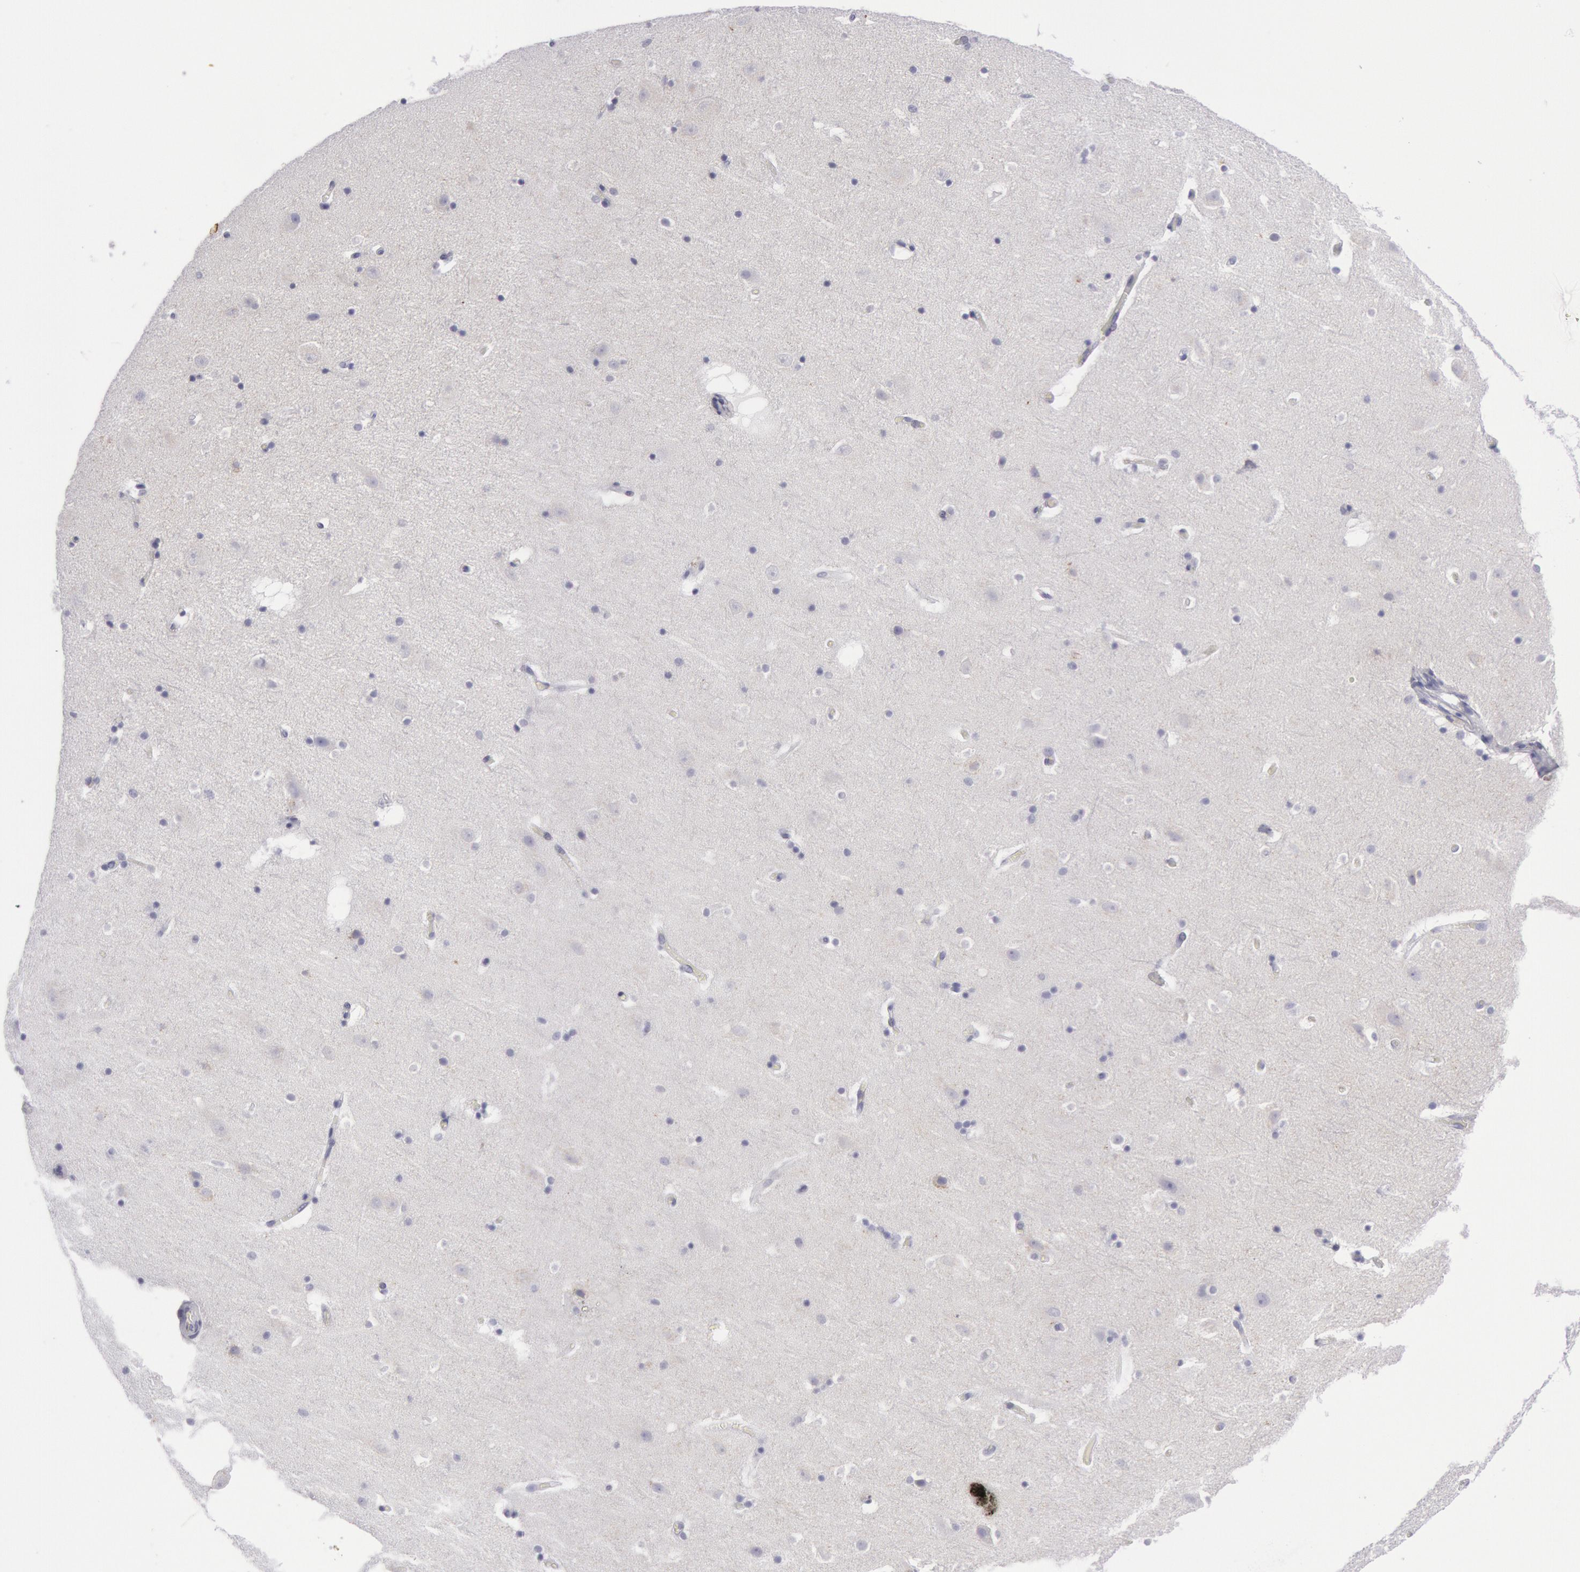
{"staining": {"intensity": "negative", "quantity": "none", "location": "none"}, "tissue": "hippocampus", "cell_type": "Glial cells", "image_type": "normal", "snomed": [{"axis": "morphology", "description": "Normal tissue, NOS"}, {"axis": "topography", "description": "Hippocampus"}], "caption": "The photomicrograph exhibits no significant staining in glial cells of hippocampus.", "gene": "CDH13", "patient": {"sex": "male", "age": 45}}